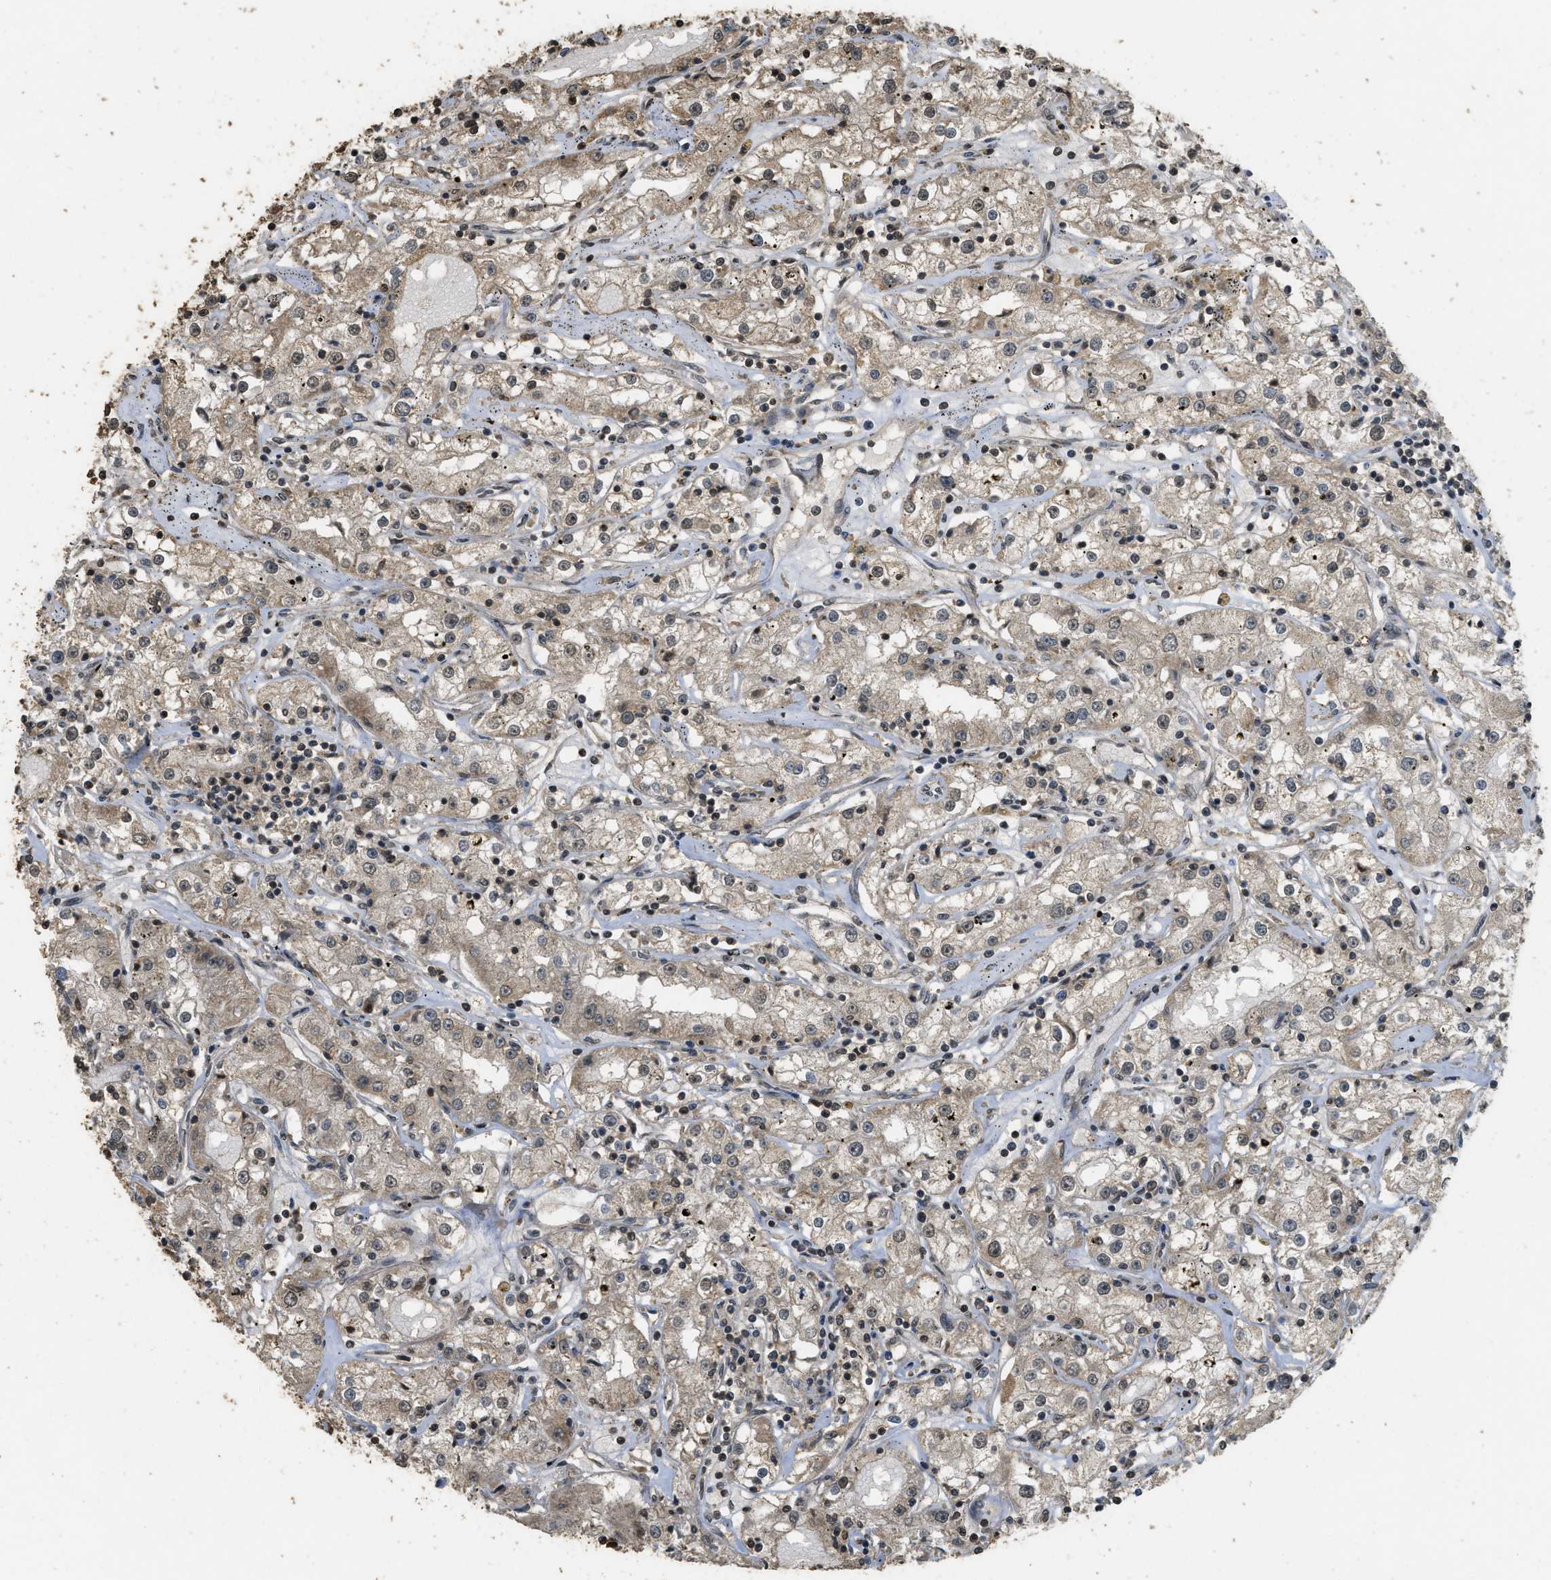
{"staining": {"intensity": "weak", "quantity": ">75%", "location": "cytoplasmic/membranous,nuclear"}, "tissue": "renal cancer", "cell_type": "Tumor cells", "image_type": "cancer", "snomed": [{"axis": "morphology", "description": "Adenocarcinoma, NOS"}, {"axis": "topography", "description": "Kidney"}], "caption": "Immunohistochemical staining of renal cancer (adenocarcinoma) exhibits low levels of weak cytoplasmic/membranous and nuclear protein expression in approximately >75% of tumor cells.", "gene": "CTPS1", "patient": {"sex": "male", "age": 56}}